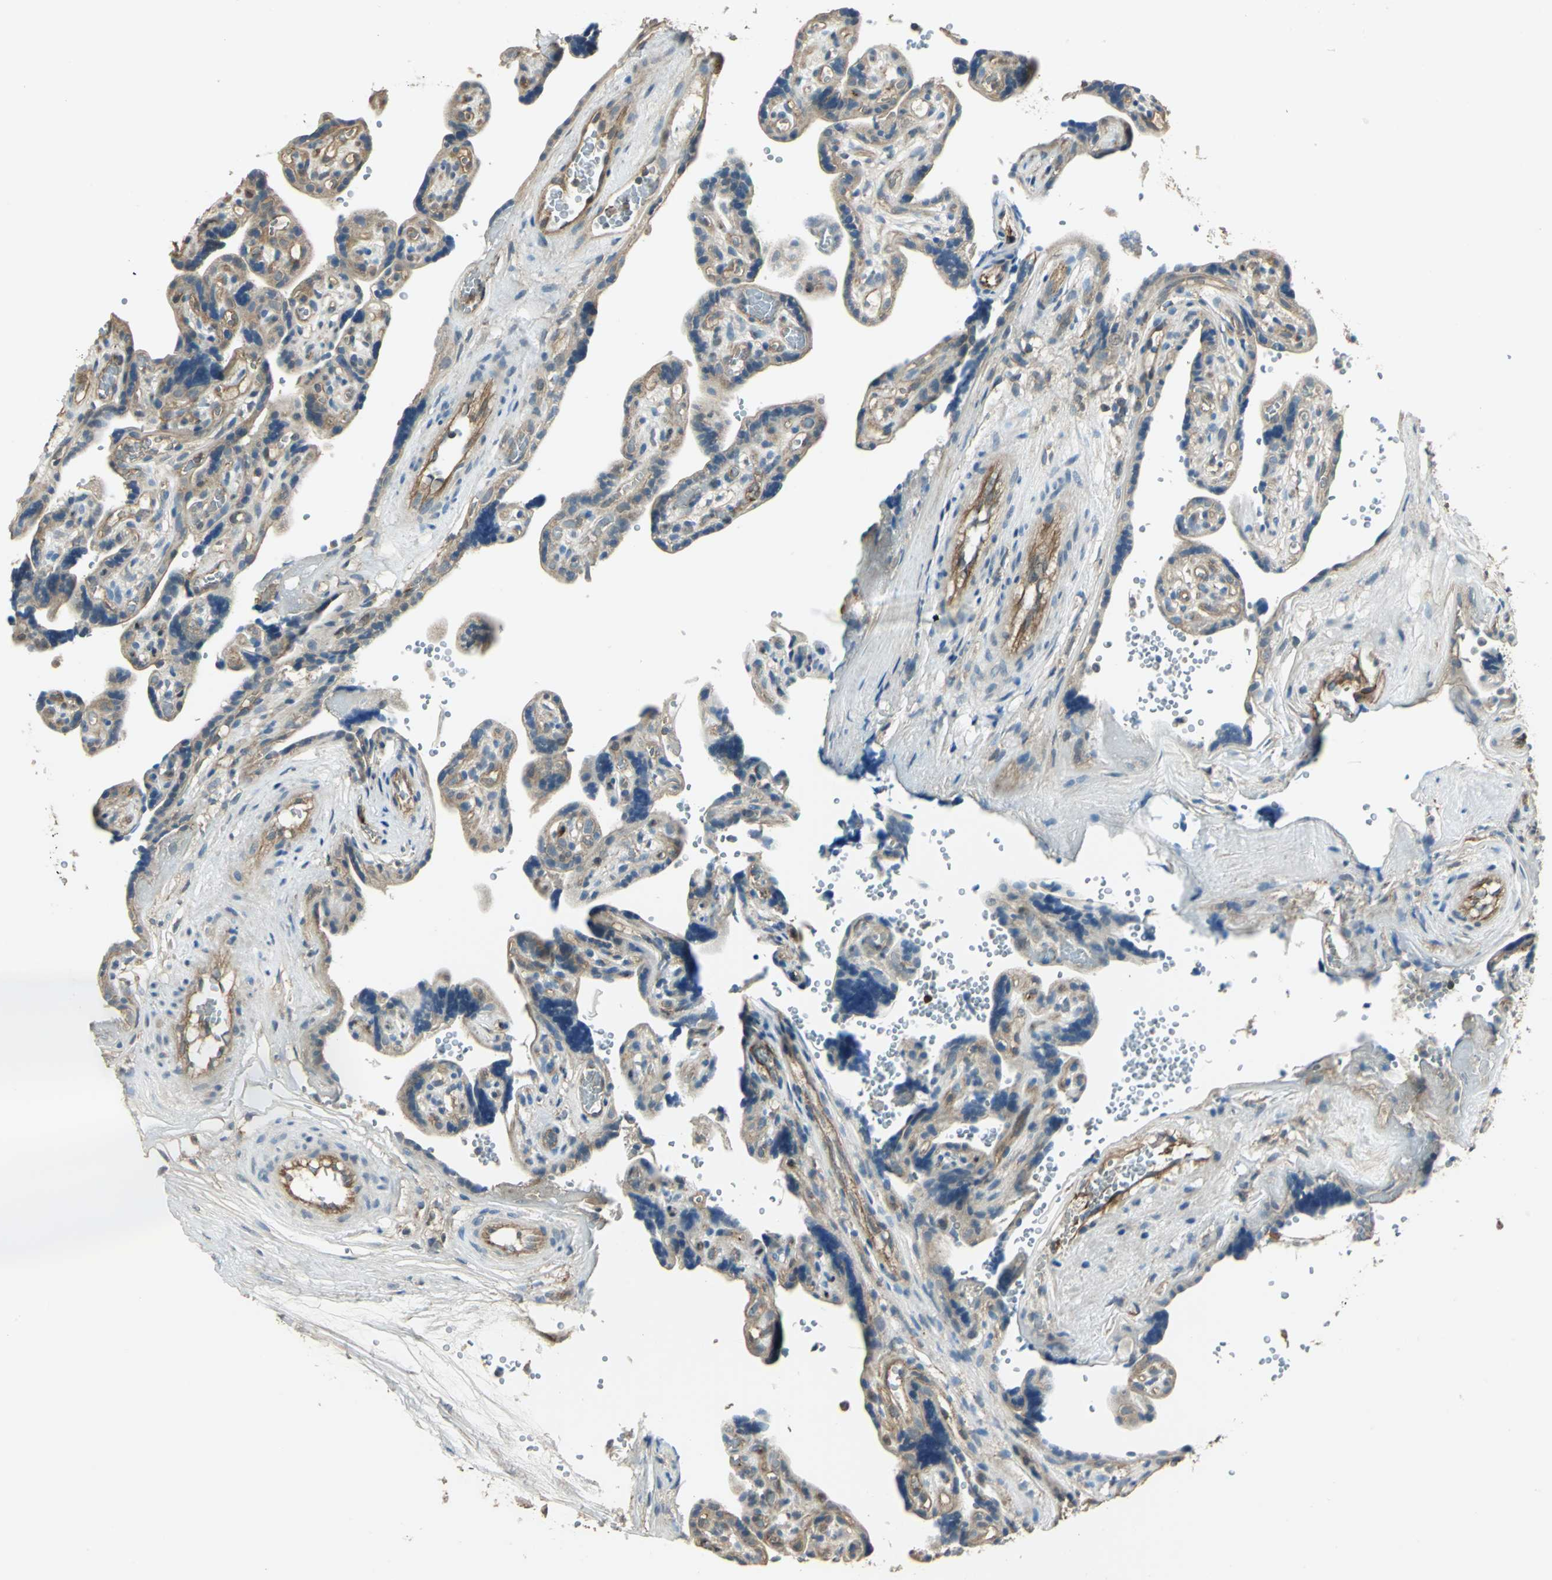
{"staining": {"intensity": "moderate", "quantity": "25%-75%", "location": "cytoplasmic/membranous"}, "tissue": "placenta", "cell_type": "Decidual cells", "image_type": "normal", "snomed": [{"axis": "morphology", "description": "Normal tissue, NOS"}, {"axis": "topography", "description": "Placenta"}], "caption": "This is a photomicrograph of immunohistochemistry (IHC) staining of normal placenta, which shows moderate expression in the cytoplasmic/membranous of decidual cells.", "gene": "RAPGEF1", "patient": {"sex": "female", "age": 30}}